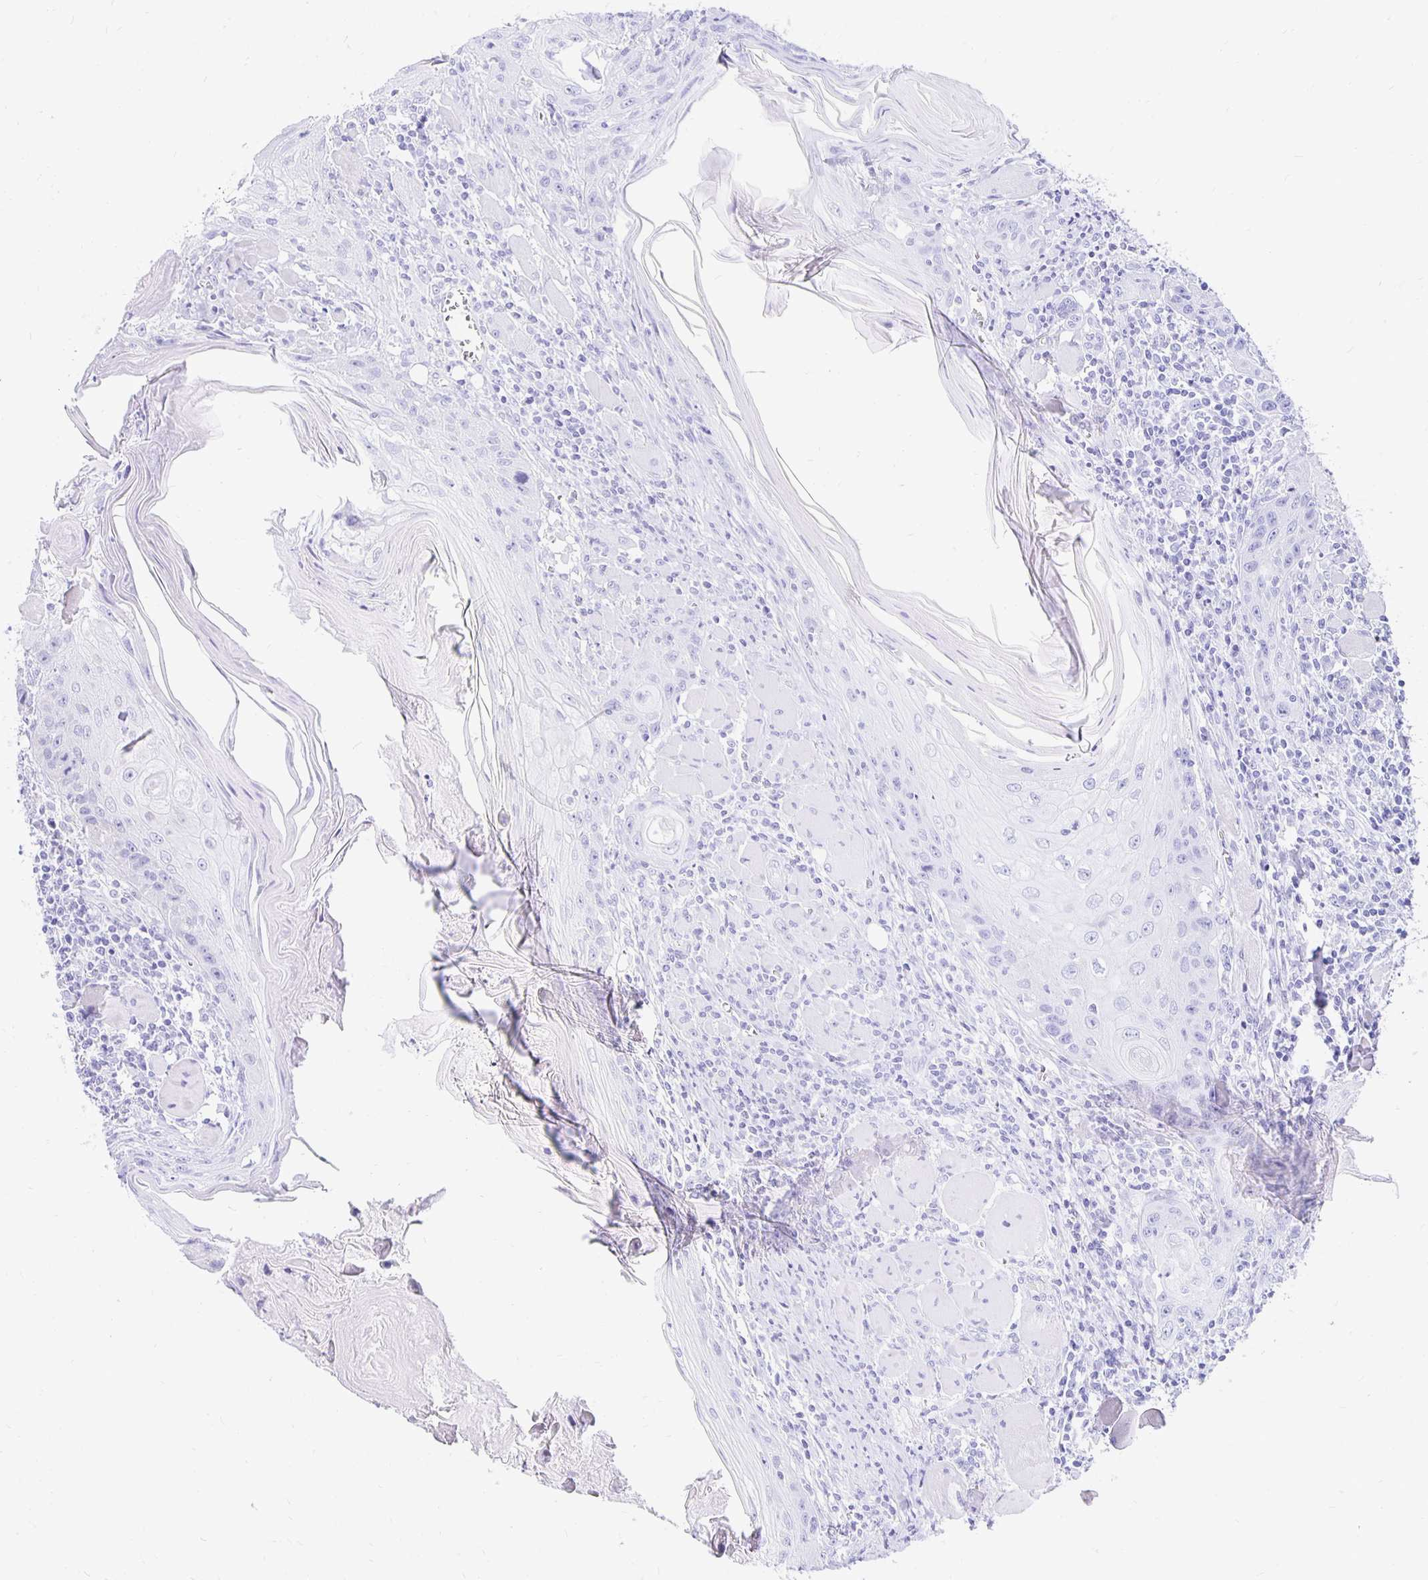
{"staining": {"intensity": "negative", "quantity": "none", "location": "none"}, "tissue": "head and neck cancer", "cell_type": "Tumor cells", "image_type": "cancer", "snomed": [{"axis": "morphology", "description": "Squamous cell carcinoma, NOS"}, {"axis": "topography", "description": "Oral tissue"}, {"axis": "topography", "description": "Head-Neck"}], "caption": "DAB immunohistochemical staining of squamous cell carcinoma (head and neck) displays no significant staining in tumor cells.", "gene": "PLAAT2", "patient": {"sex": "male", "age": 58}}